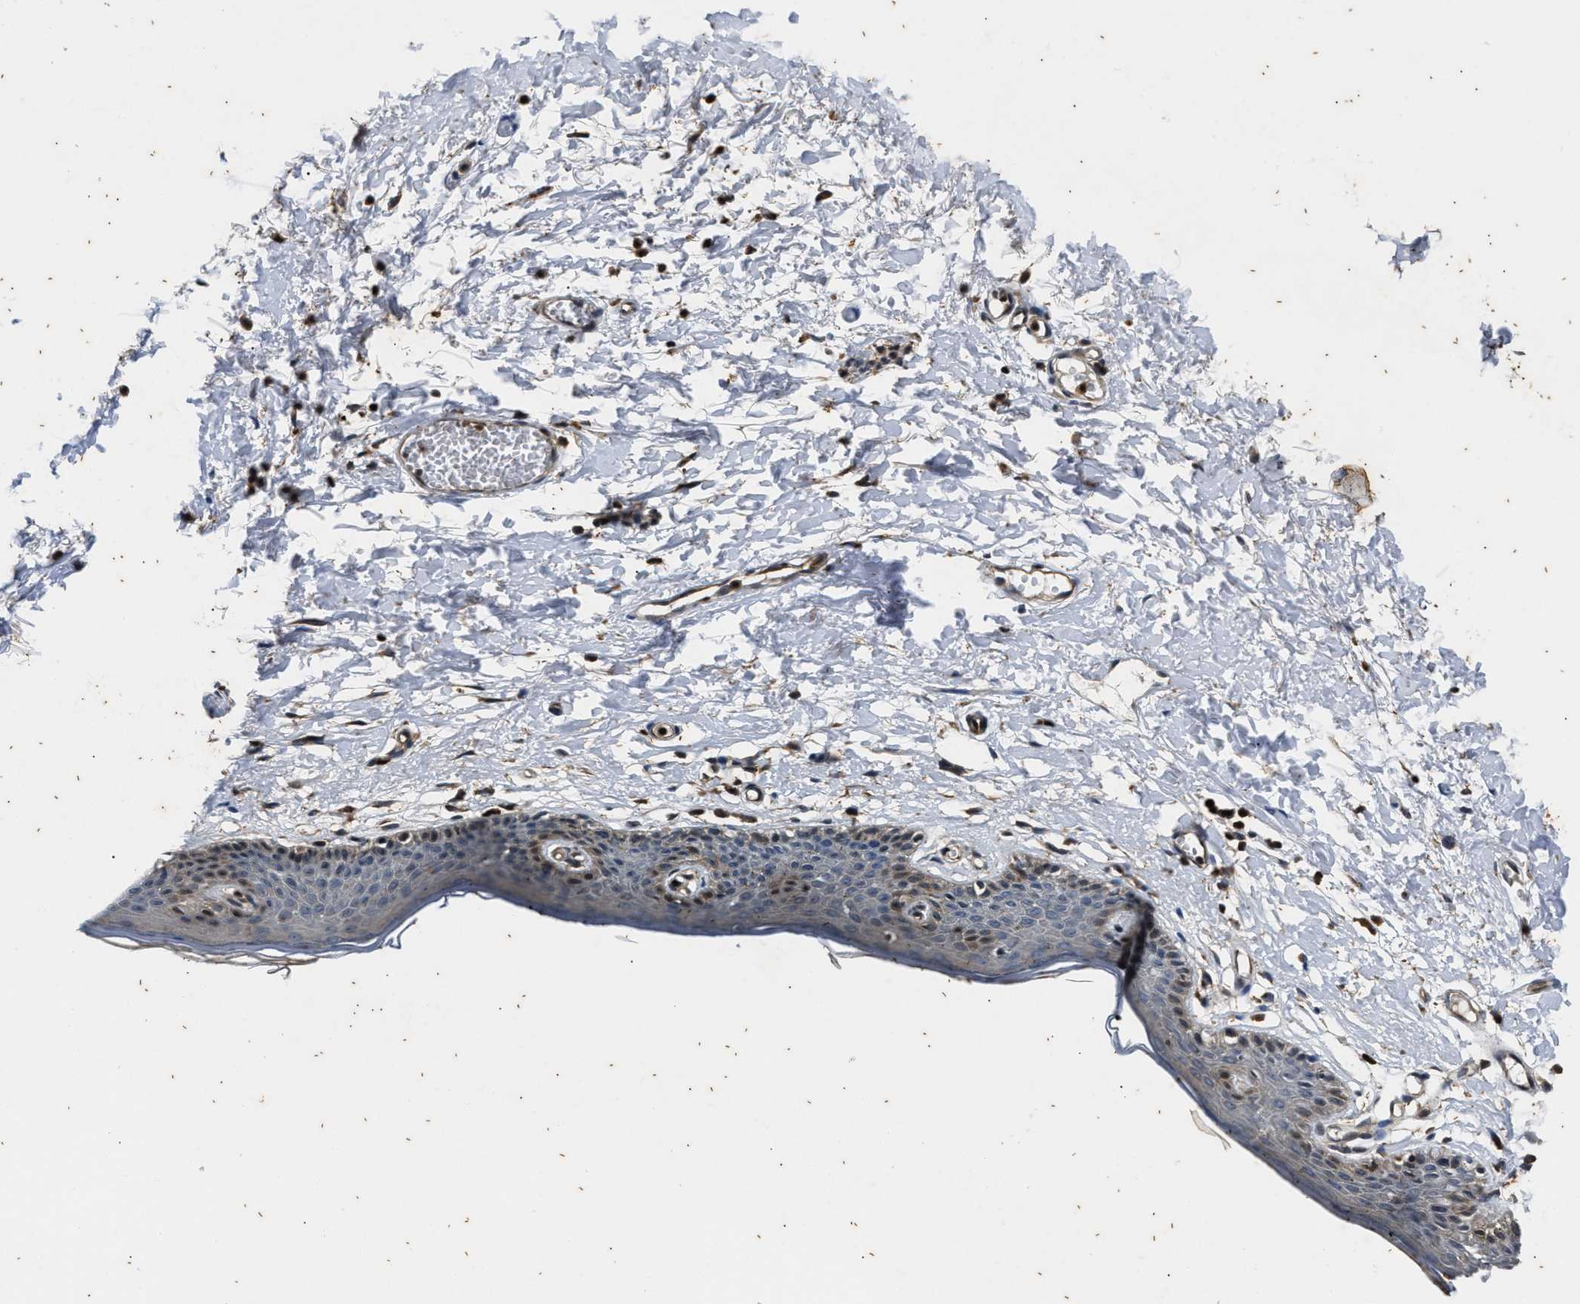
{"staining": {"intensity": "weak", "quantity": "<25%", "location": "cytoplasmic/membranous"}, "tissue": "skin", "cell_type": "Epidermal cells", "image_type": "normal", "snomed": [{"axis": "morphology", "description": "Normal tissue, NOS"}, {"axis": "topography", "description": "Vulva"}], "caption": "The histopathology image demonstrates no staining of epidermal cells in benign skin.", "gene": "PTPN7", "patient": {"sex": "female", "age": 54}}